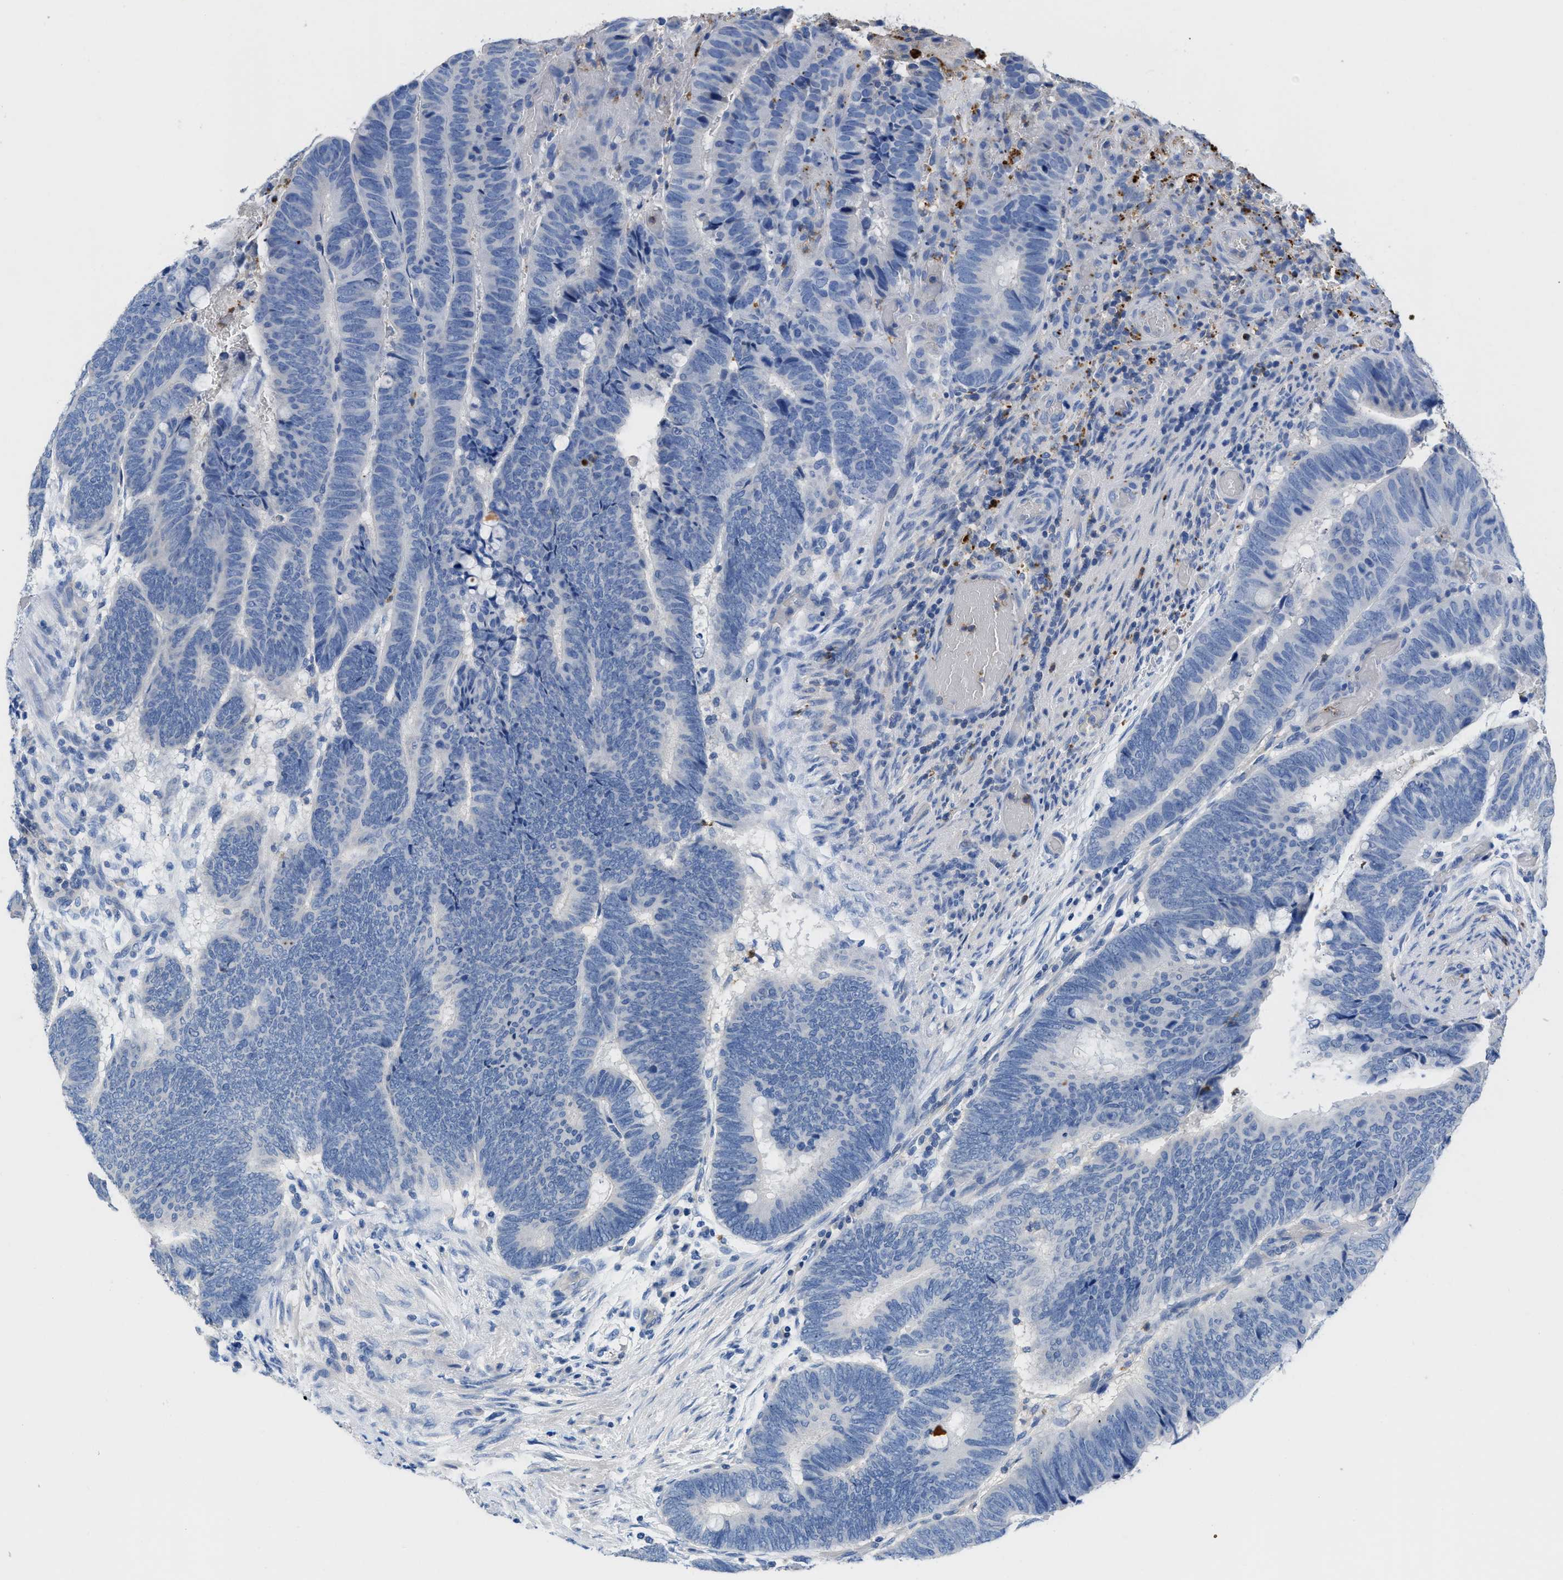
{"staining": {"intensity": "negative", "quantity": "none", "location": "none"}, "tissue": "colorectal cancer", "cell_type": "Tumor cells", "image_type": "cancer", "snomed": [{"axis": "morphology", "description": "Normal tissue, NOS"}, {"axis": "morphology", "description": "Adenocarcinoma, NOS"}, {"axis": "topography", "description": "Rectum"}], "caption": "Human adenocarcinoma (colorectal) stained for a protein using immunohistochemistry (IHC) reveals no expression in tumor cells.", "gene": "NEB", "patient": {"sex": "male", "age": 92}}